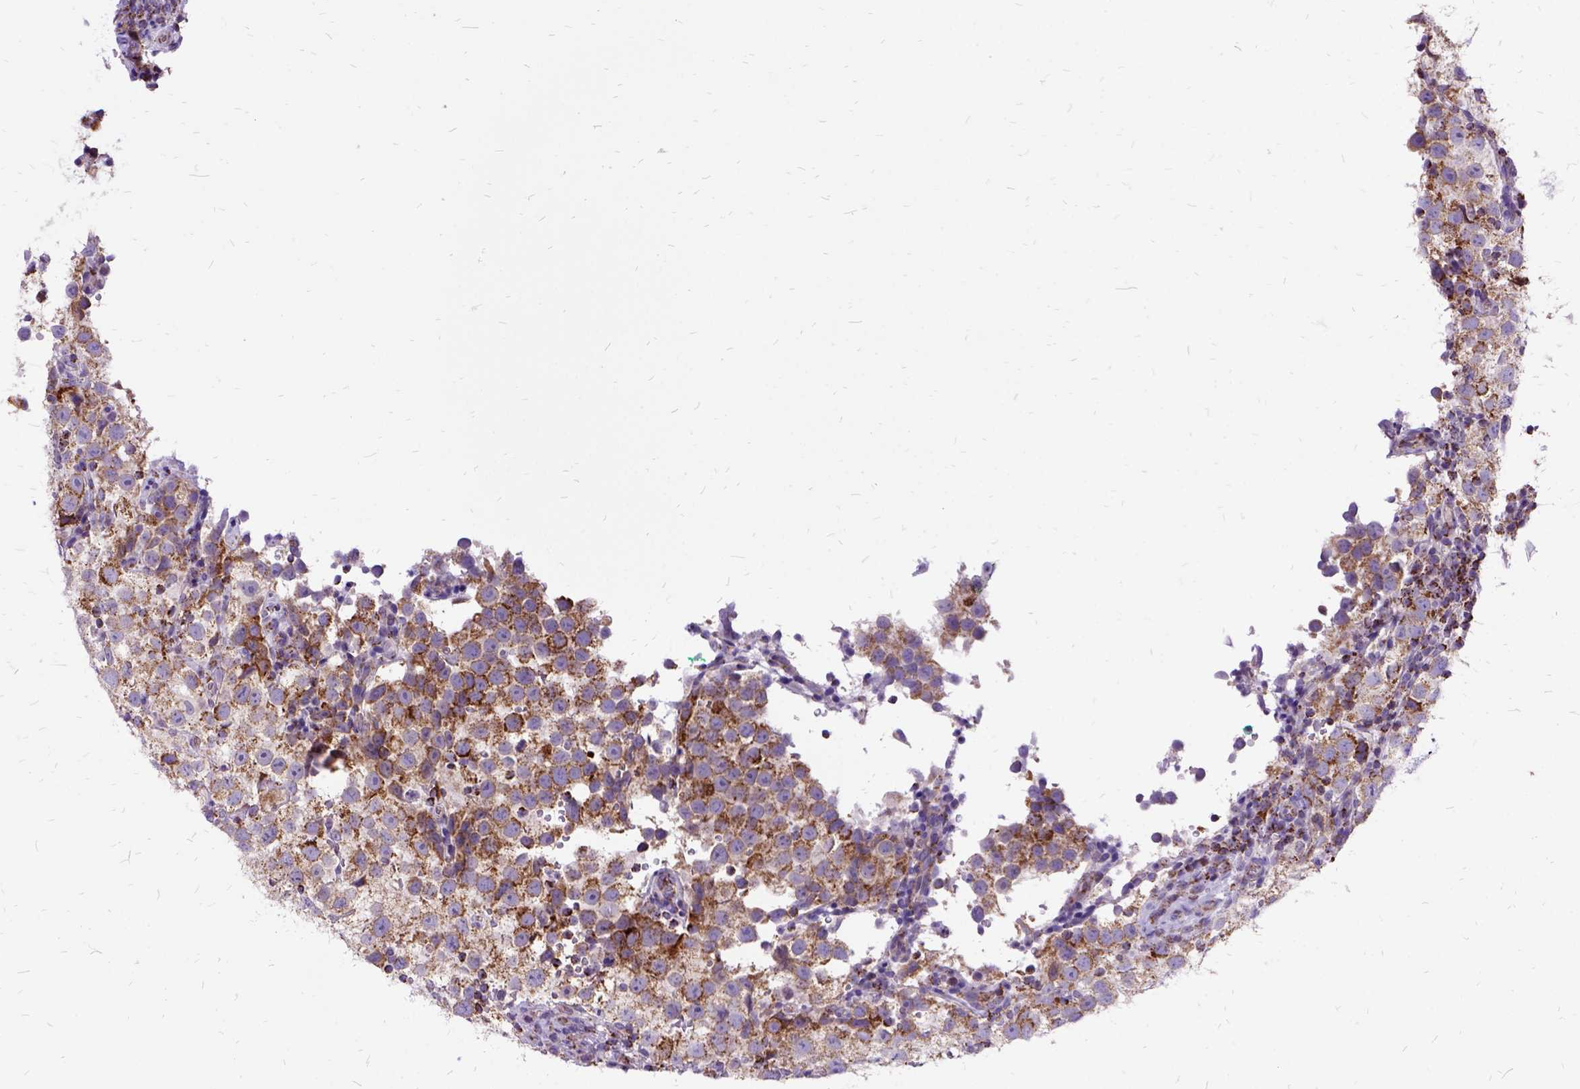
{"staining": {"intensity": "moderate", "quantity": ">75%", "location": "cytoplasmic/membranous"}, "tissue": "testis cancer", "cell_type": "Tumor cells", "image_type": "cancer", "snomed": [{"axis": "morphology", "description": "Seminoma, NOS"}, {"axis": "topography", "description": "Testis"}], "caption": "This histopathology image shows immunohistochemistry (IHC) staining of human testis cancer, with medium moderate cytoplasmic/membranous positivity in about >75% of tumor cells.", "gene": "OXCT1", "patient": {"sex": "male", "age": 37}}